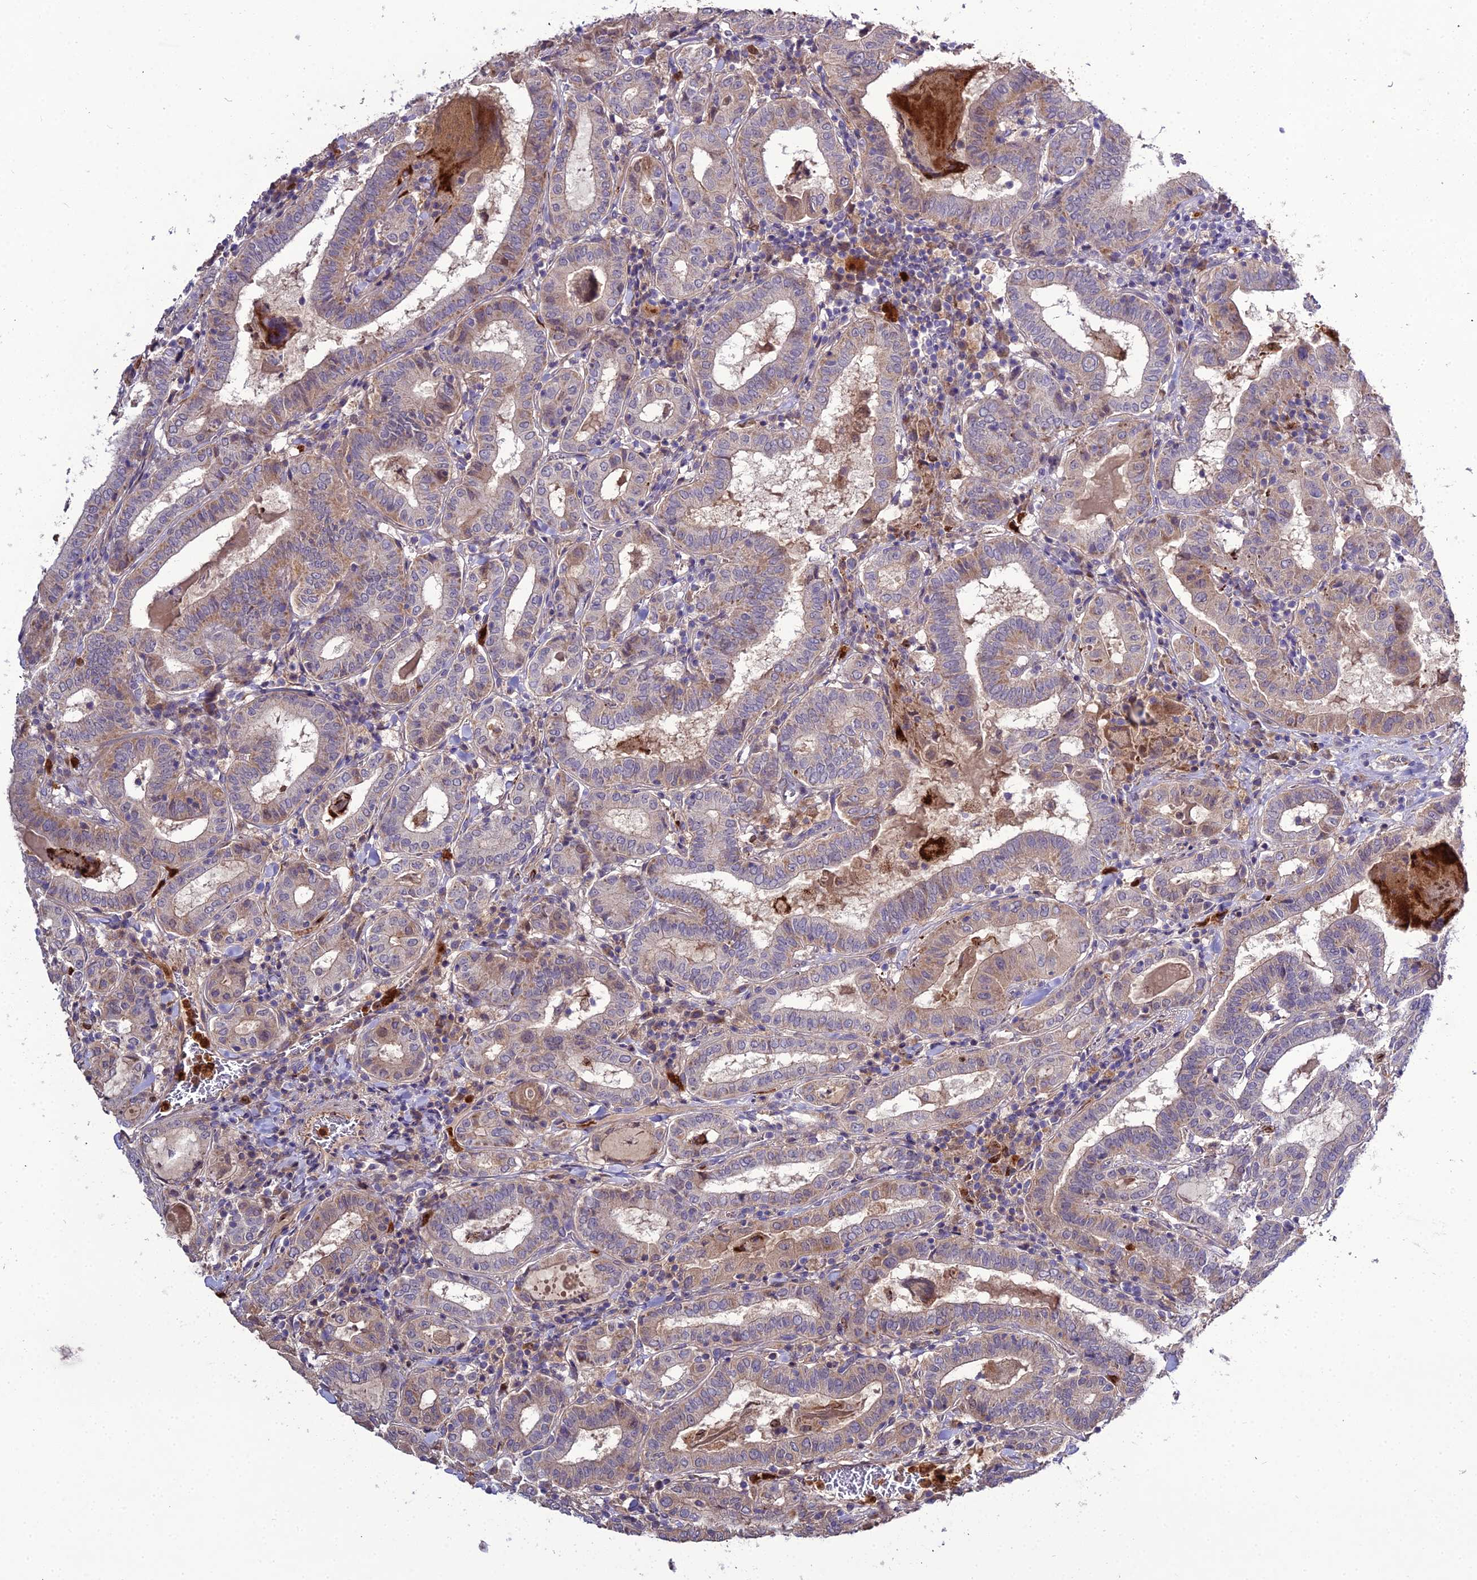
{"staining": {"intensity": "weak", "quantity": "25%-75%", "location": "cytoplasmic/membranous"}, "tissue": "thyroid cancer", "cell_type": "Tumor cells", "image_type": "cancer", "snomed": [{"axis": "morphology", "description": "Papillary adenocarcinoma, NOS"}, {"axis": "topography", "description": "Thyroid gland"}], "caption": "DAB immunohistochemical staining of papillary adenocarcinoma (thyroid) reveals weak cytoplasmic/membranous protein expression in approximately 25%-75% of tumor cells.", "gene": "EID2", "patient": {"sex": "female", "age": 72}}